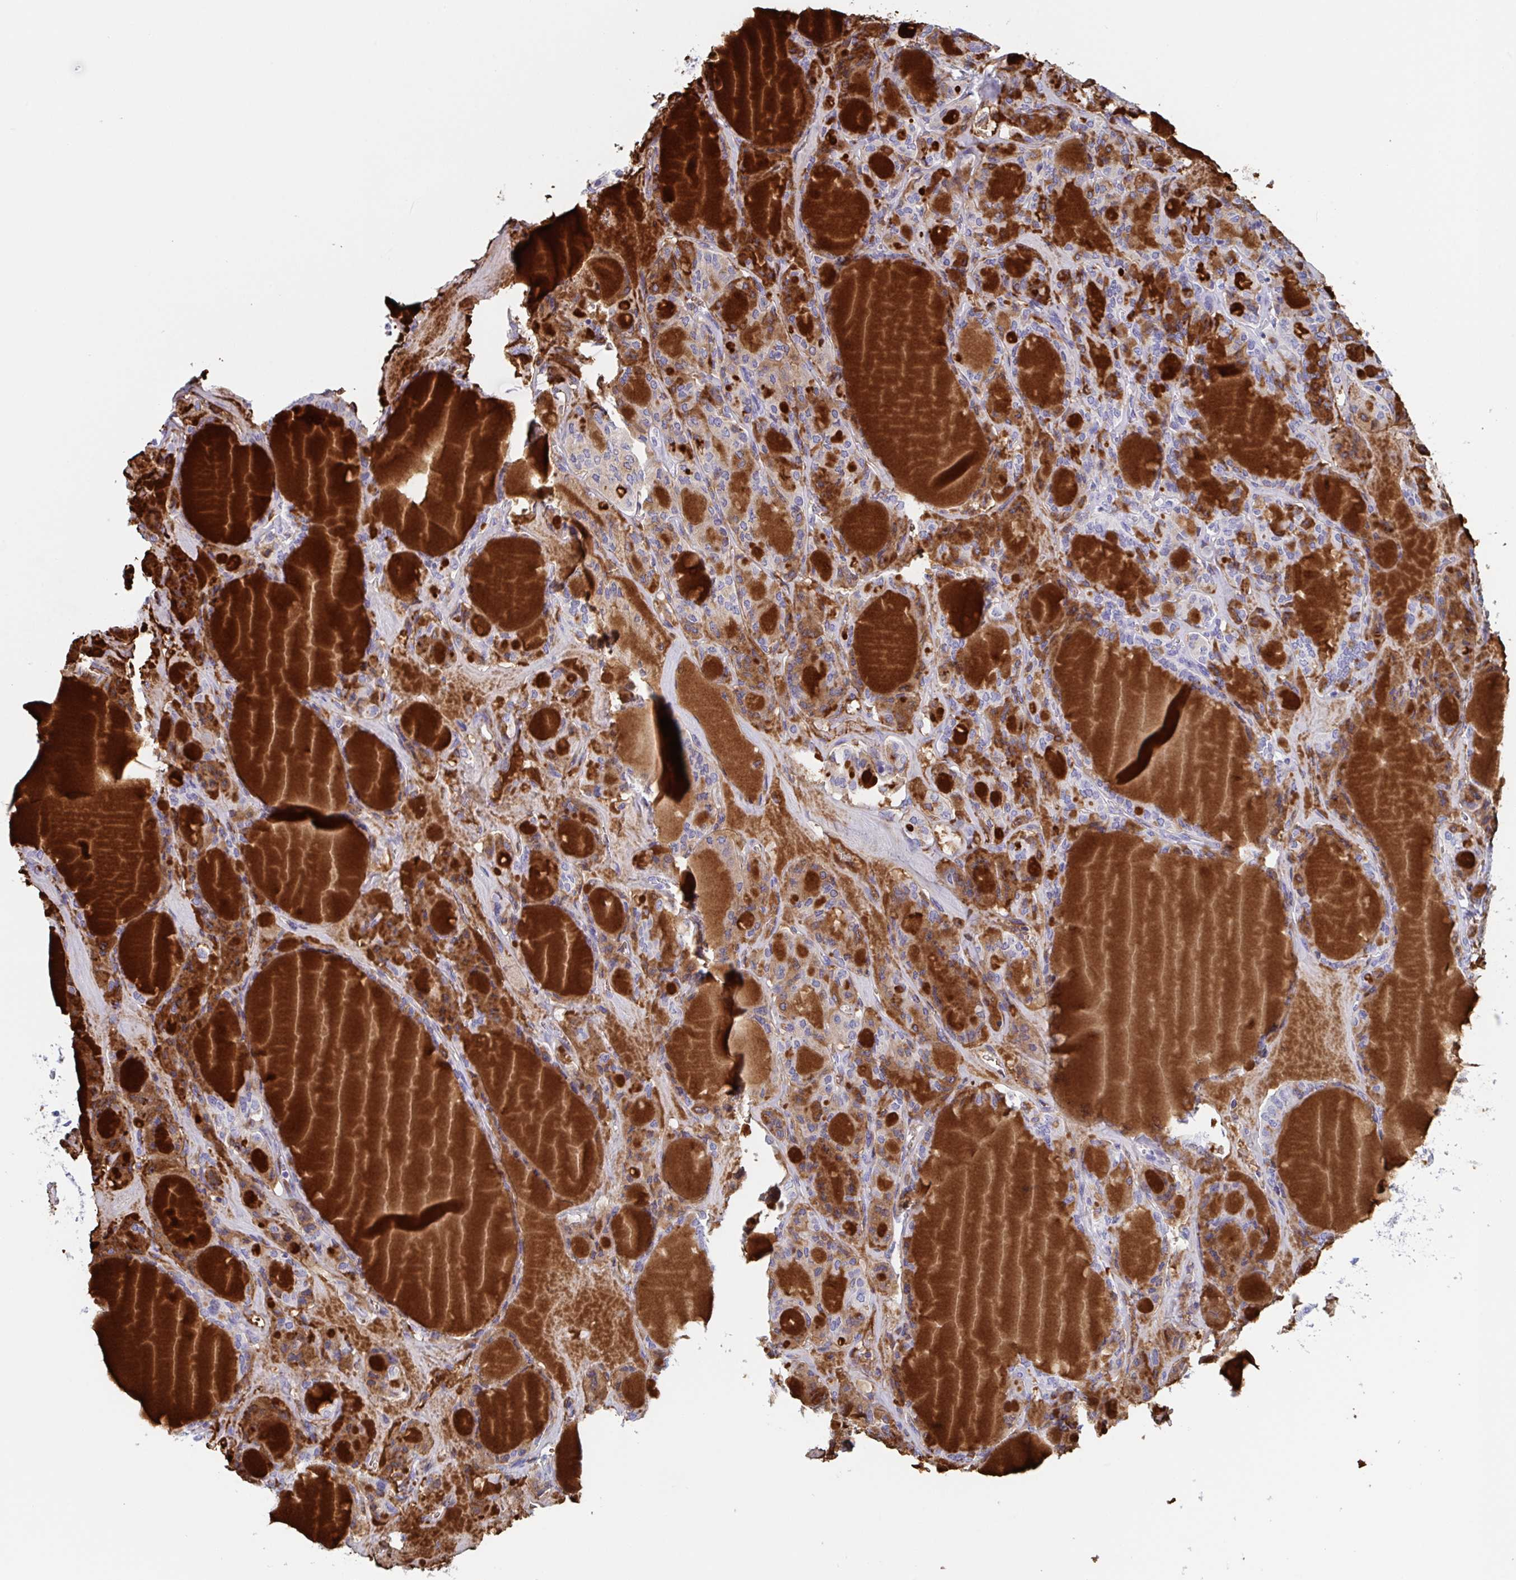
{"staining": {"intensity": "moderate", "quantity": "25%-75%", "location": "cytoplasmic/membranous"}, "tissue": "thyroid cancer", "cell_type": "Tumor cells", "image_type": "cancer", "snomed": [{"axis": "morphology", "description": "Follicular adenoma carcinoma, NOS"}, {"axis": "topography", "description": "Thyroid gland"}], "caption": "A photomicrograph of human thyroid follicular adenoma carcinoma stained for a protein demonstrates moderate cytoplasmic/membranous brown staining in tumor cells.", "gene": "ZPBP", "patient": {"sex": "female", "age": 63}}